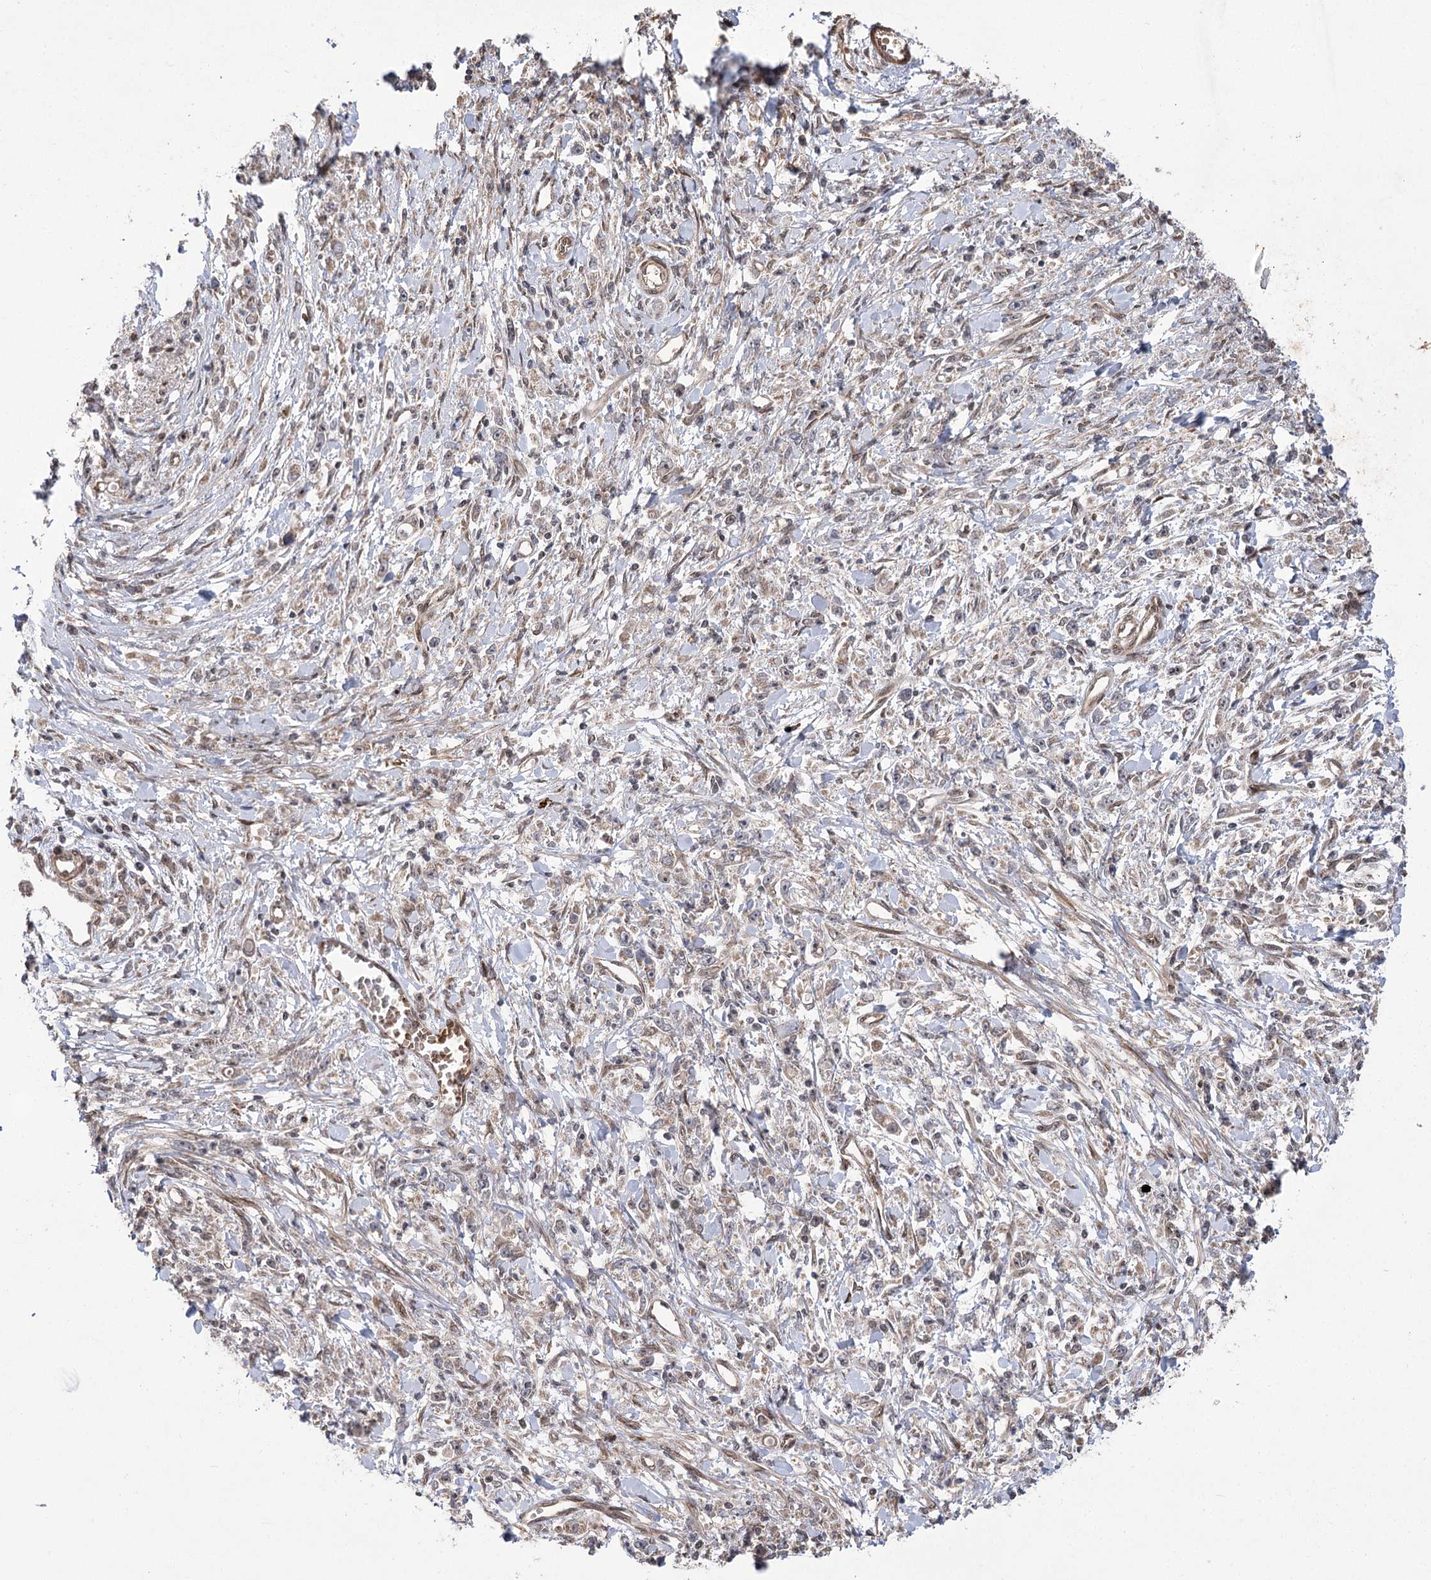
{"staining": {"intensity": "weak", "quantity": "<25%", "location": "cytoplasmic/membranous"}, "tissue": "stomach cancer", "cell_type": "Tumor cells", "image_type": "cancer", "snomed": [{"axis": "morphology", "description": "Adenocarcinoma, NOS"}, {"axis": "topography", "description": "Stomach"}], "caption": "A histopathology image of stomach adenocarcinoma stained for a protein displays no brown staining in tumor cells. (Immunohistochemistry, brightfield microscopy, high magnification).", "gene": "TENM2", "patient": {"sex": "female", "age": 59}}